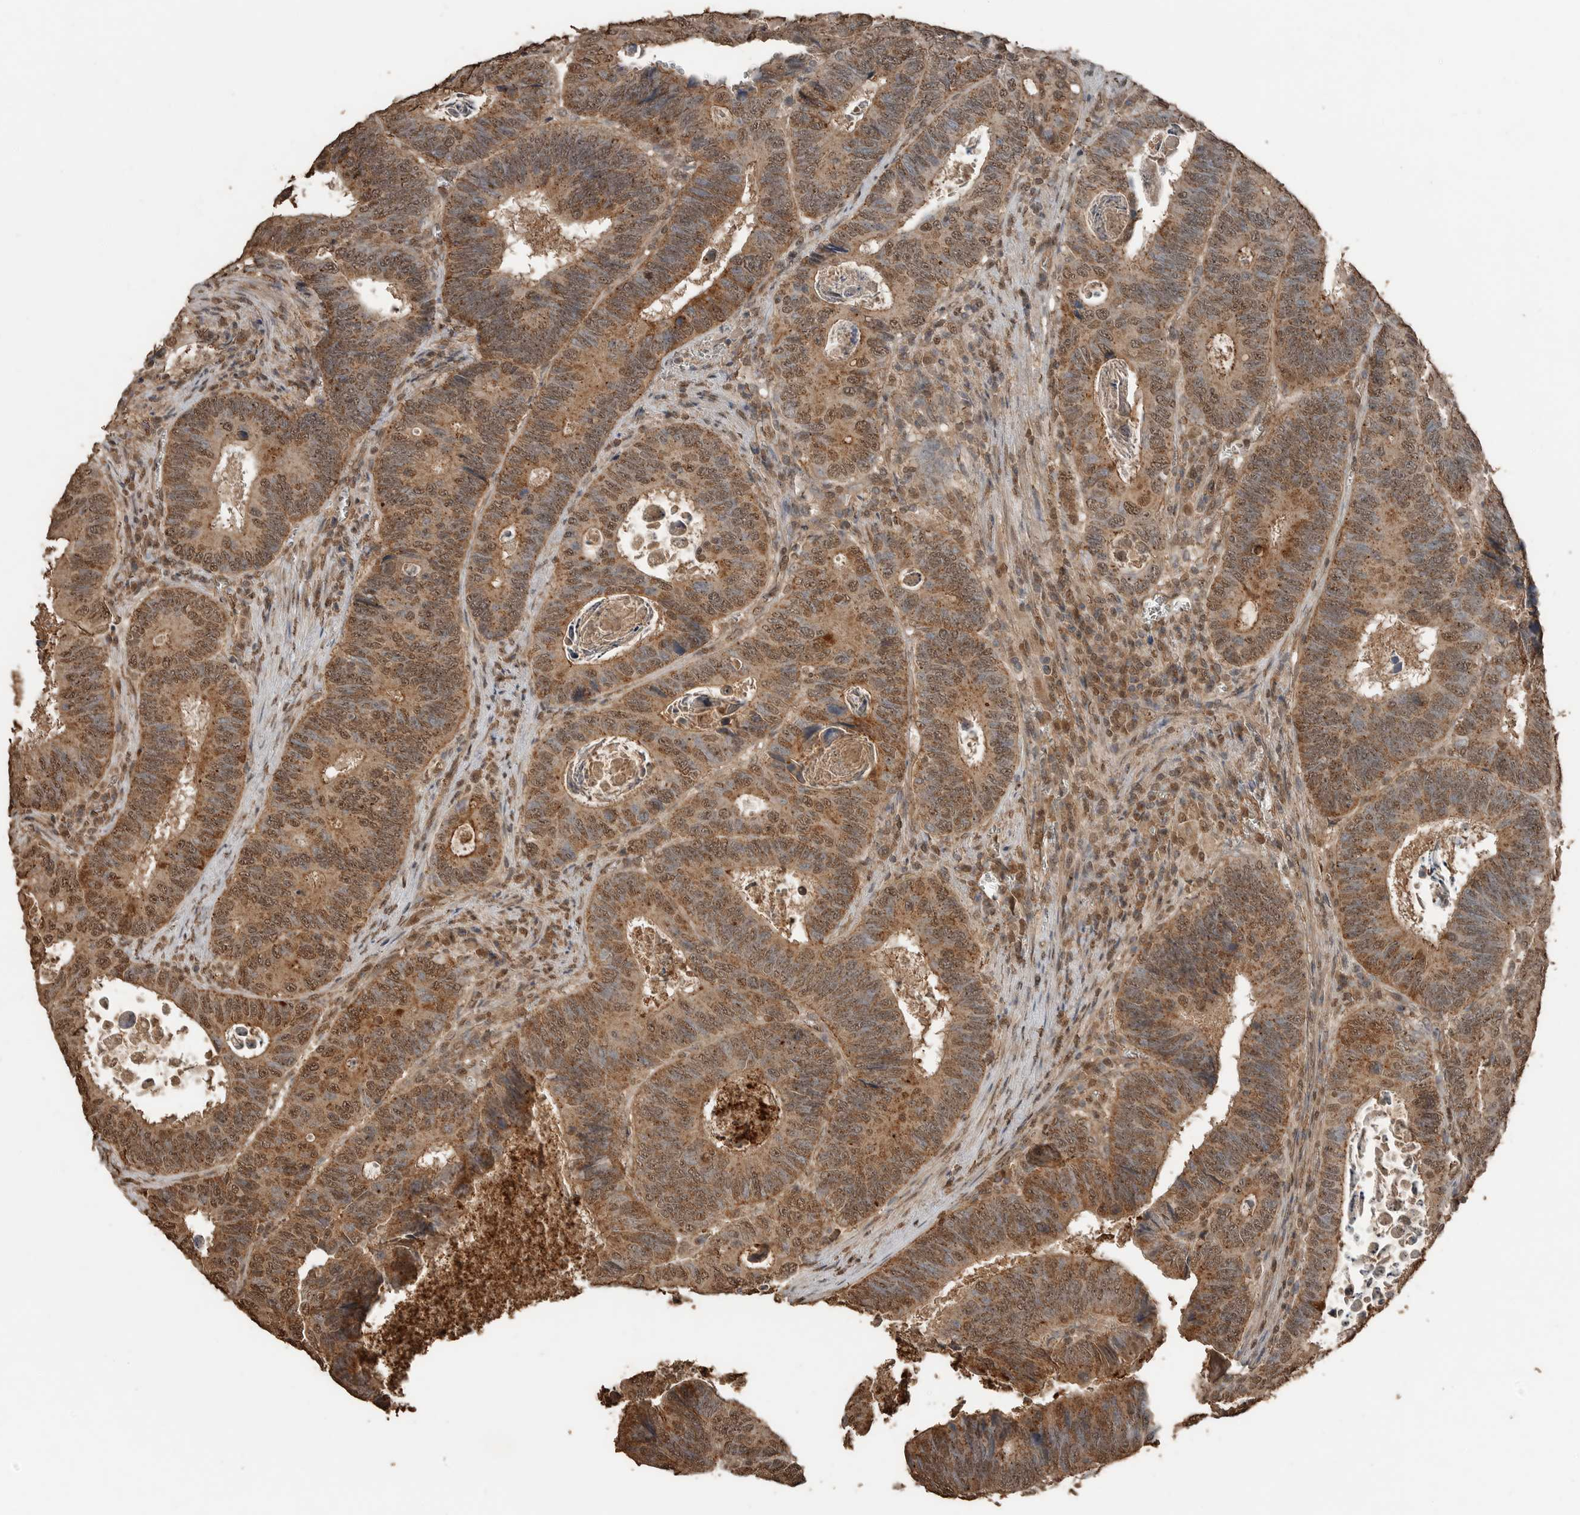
{"staining": {"intensity": "moderate", "quantity": ">75%", "location": "cytoplasmic/membranous,nuclear"}, "tissue": "colorectal cancer", "cell_type": "Tumor cells", "image_type": "cancer", "snomed": [{"axis": "morphology", "description": "Adenocarcinoma, NOS"}, {"axis": "topography", "description": "Colon"}], "caption": "Colorectal adenocarcinoma tissue reveals moderate cytoplasmic/membranous and nuclear expression in about >75% of tumor cells, visualized by immunohistochemistry.", "gene": "BLZF1", "patient": {"sex": "male", "age": 72}}